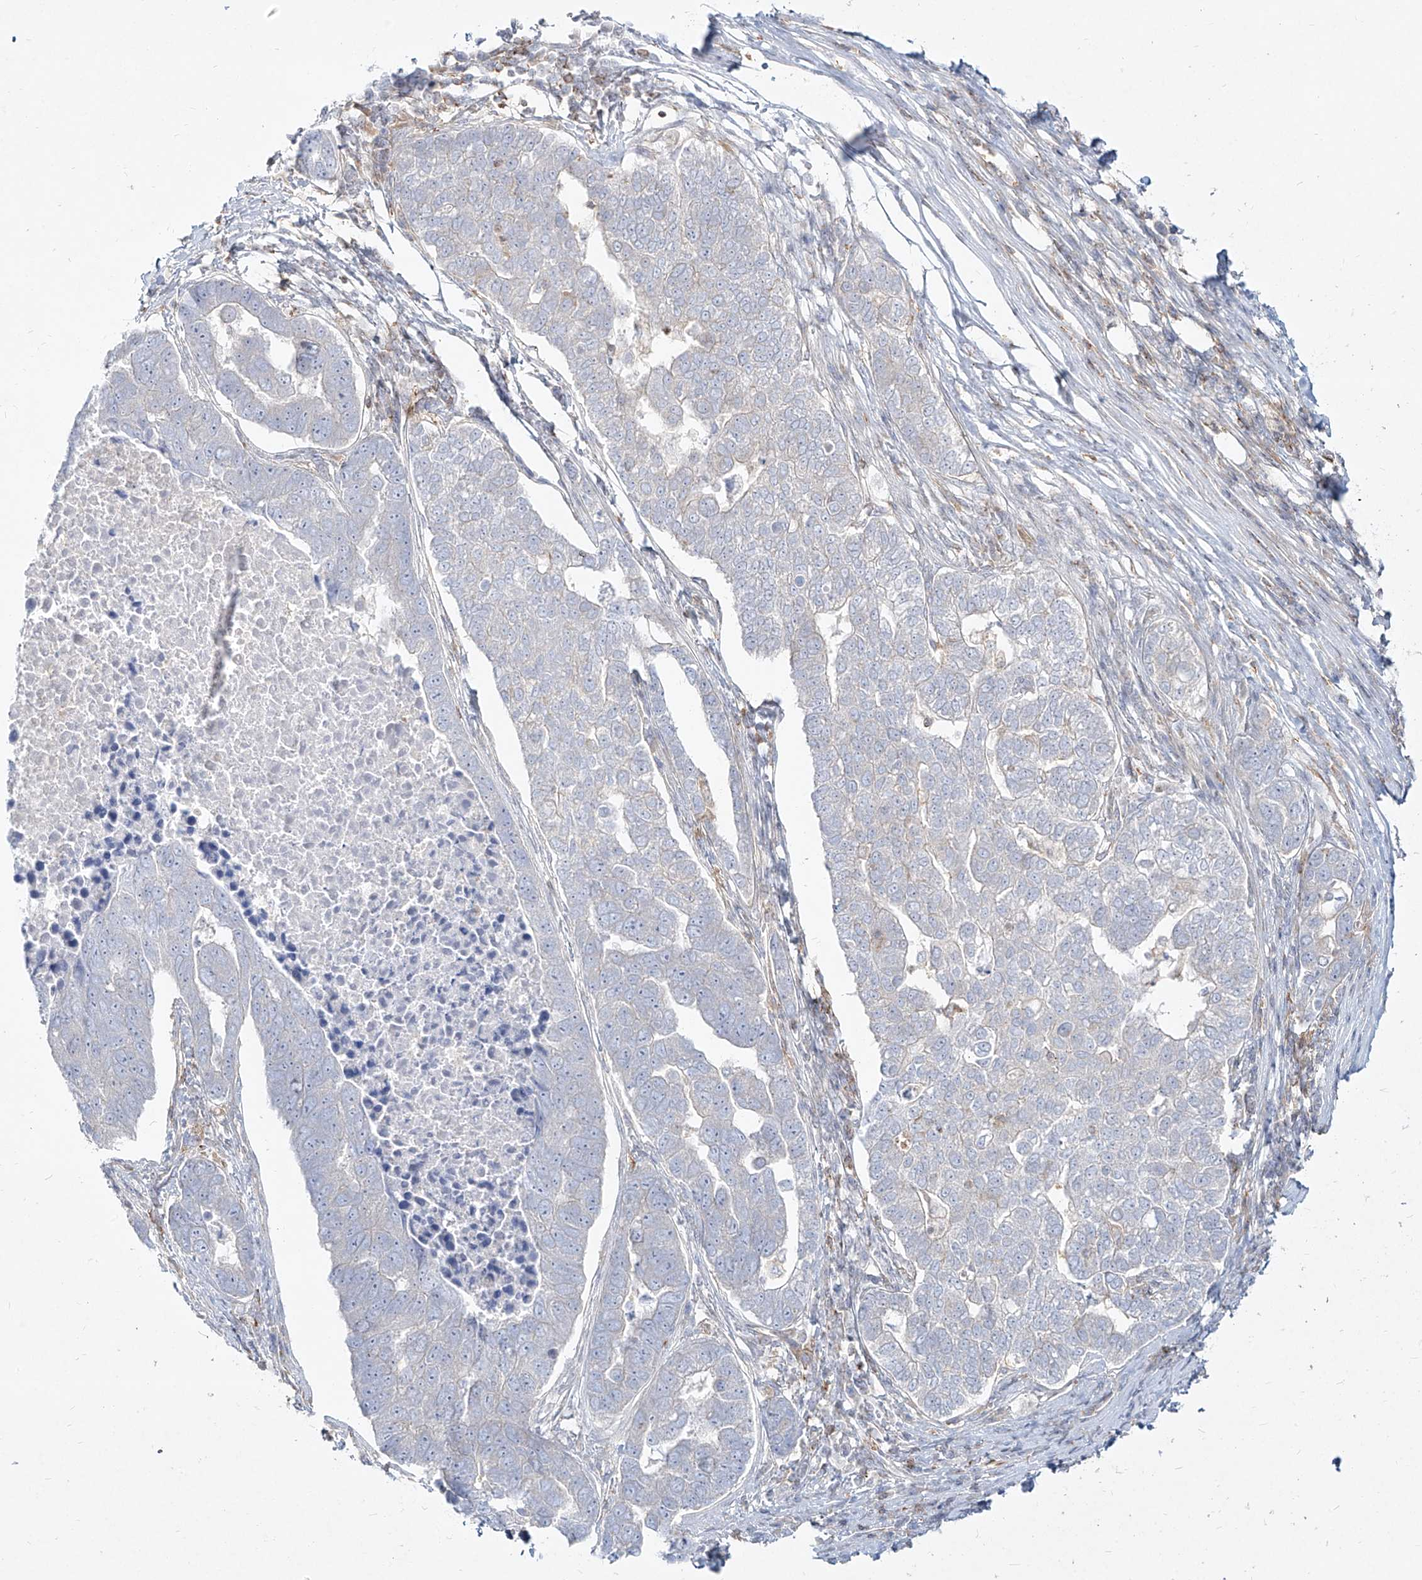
{"staining": {"intensity": "negative", "quantity": "none", "location": "none"}, "tissue": "pancreatic cancer", "cell_type": "Tumor cells", "image_type": "cancer", "snomed": [{"axis": "morphology", "description": "Adenocarcinoma, NOS"}, {"axis": "topography", "description": "Pancreas"}], "caption": "Tumor cells are negative for protein expression in human pancreatic cancer (adenocarcinoma).", "gene": "SLC2A12", "patient": {"sex": "female", "age": 61}}